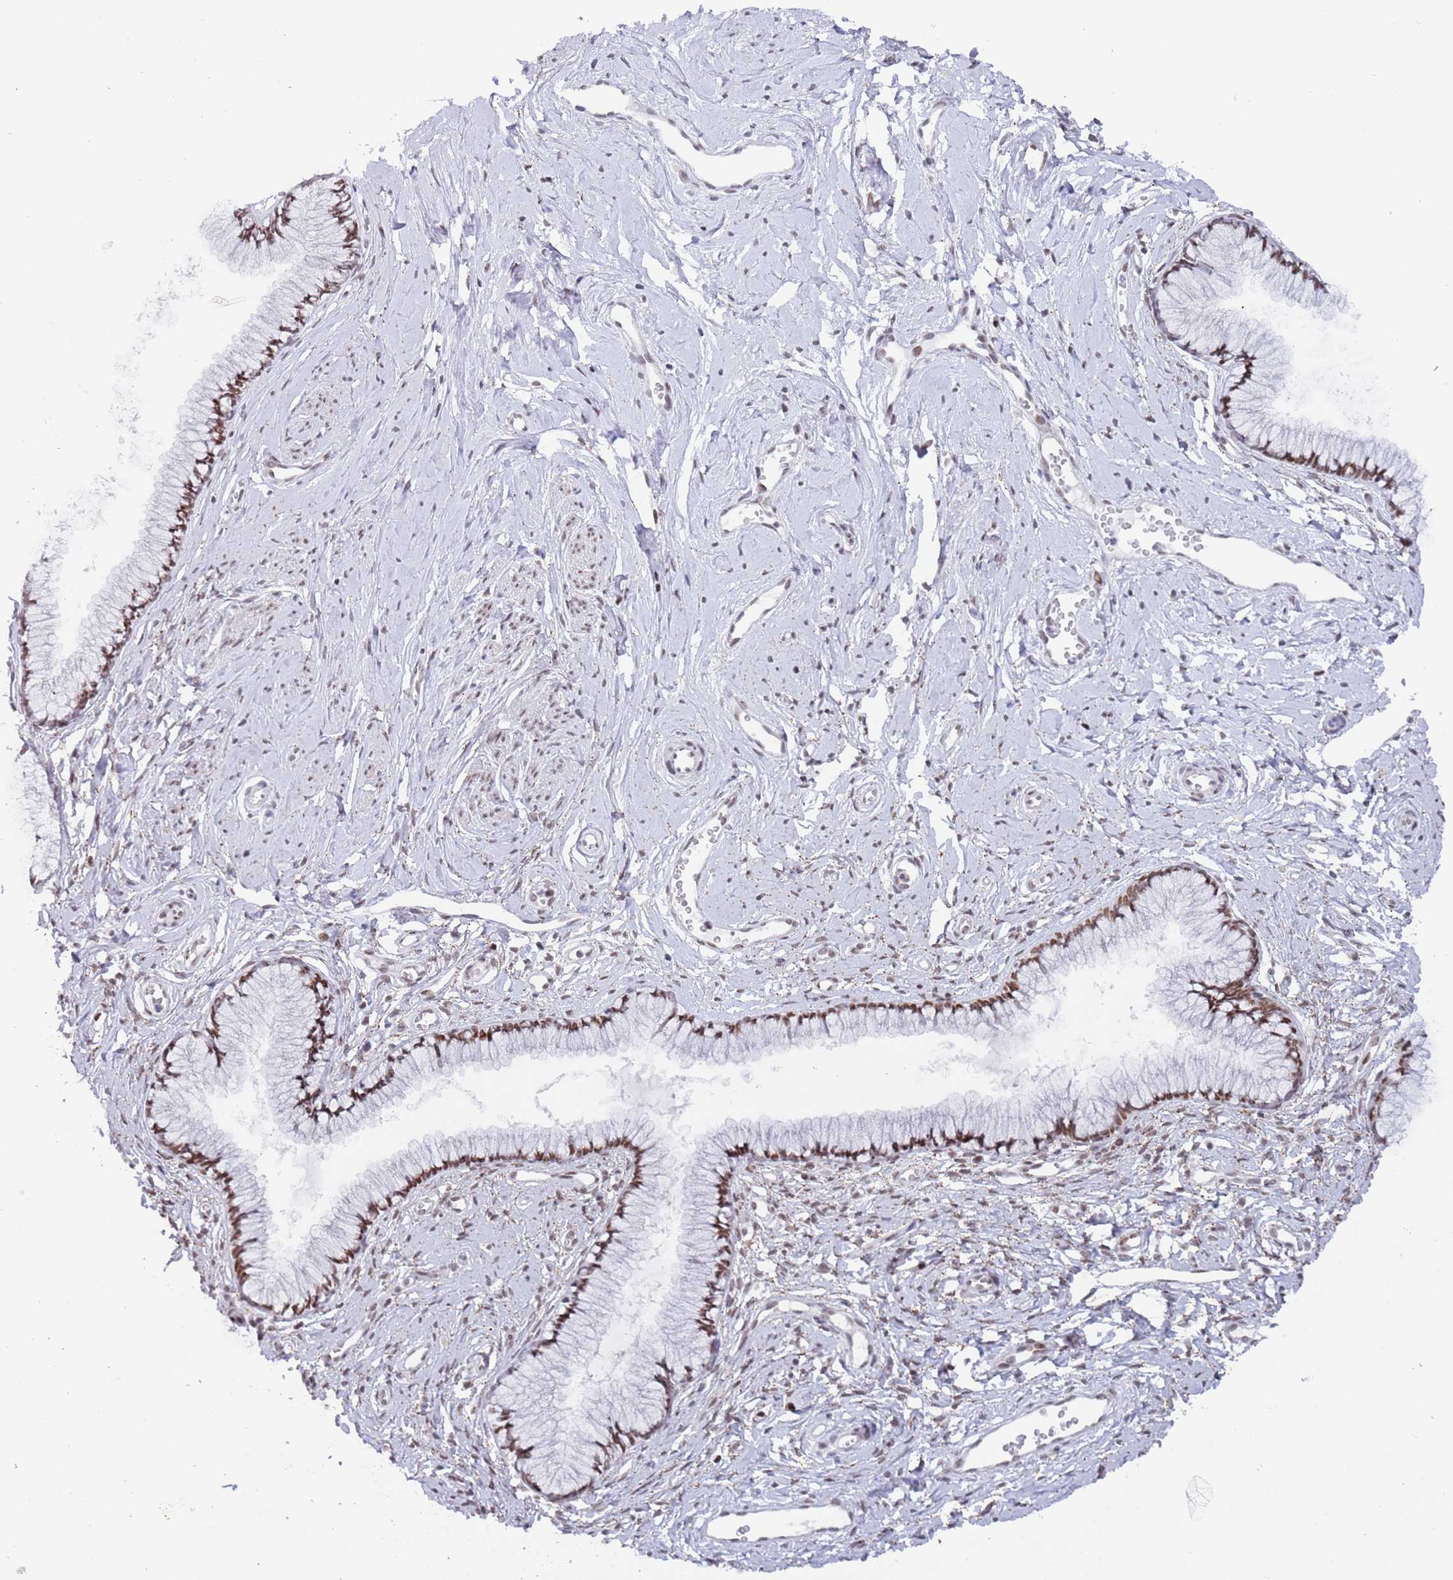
{"staining": {"intensity": "moderate", "quantity": ">75%", "location": "nuclear"}, "tissue": "cervix", "cell_type": "Glandular cells", "image_type": "normal", "snomed": [{"axis": "morphology", "description": "Normal tissue, NOS"}, {"axis": "topography", "description": "Cervix"}], "caption": "The histopathology image demonstrates a brown stain indicating the presence of a protein in the nuclear of glandular cells in cervix. Nuclei are stained in blue.", "gene": "ZNF382", "patient": {"sex": "female", "age": 40}}